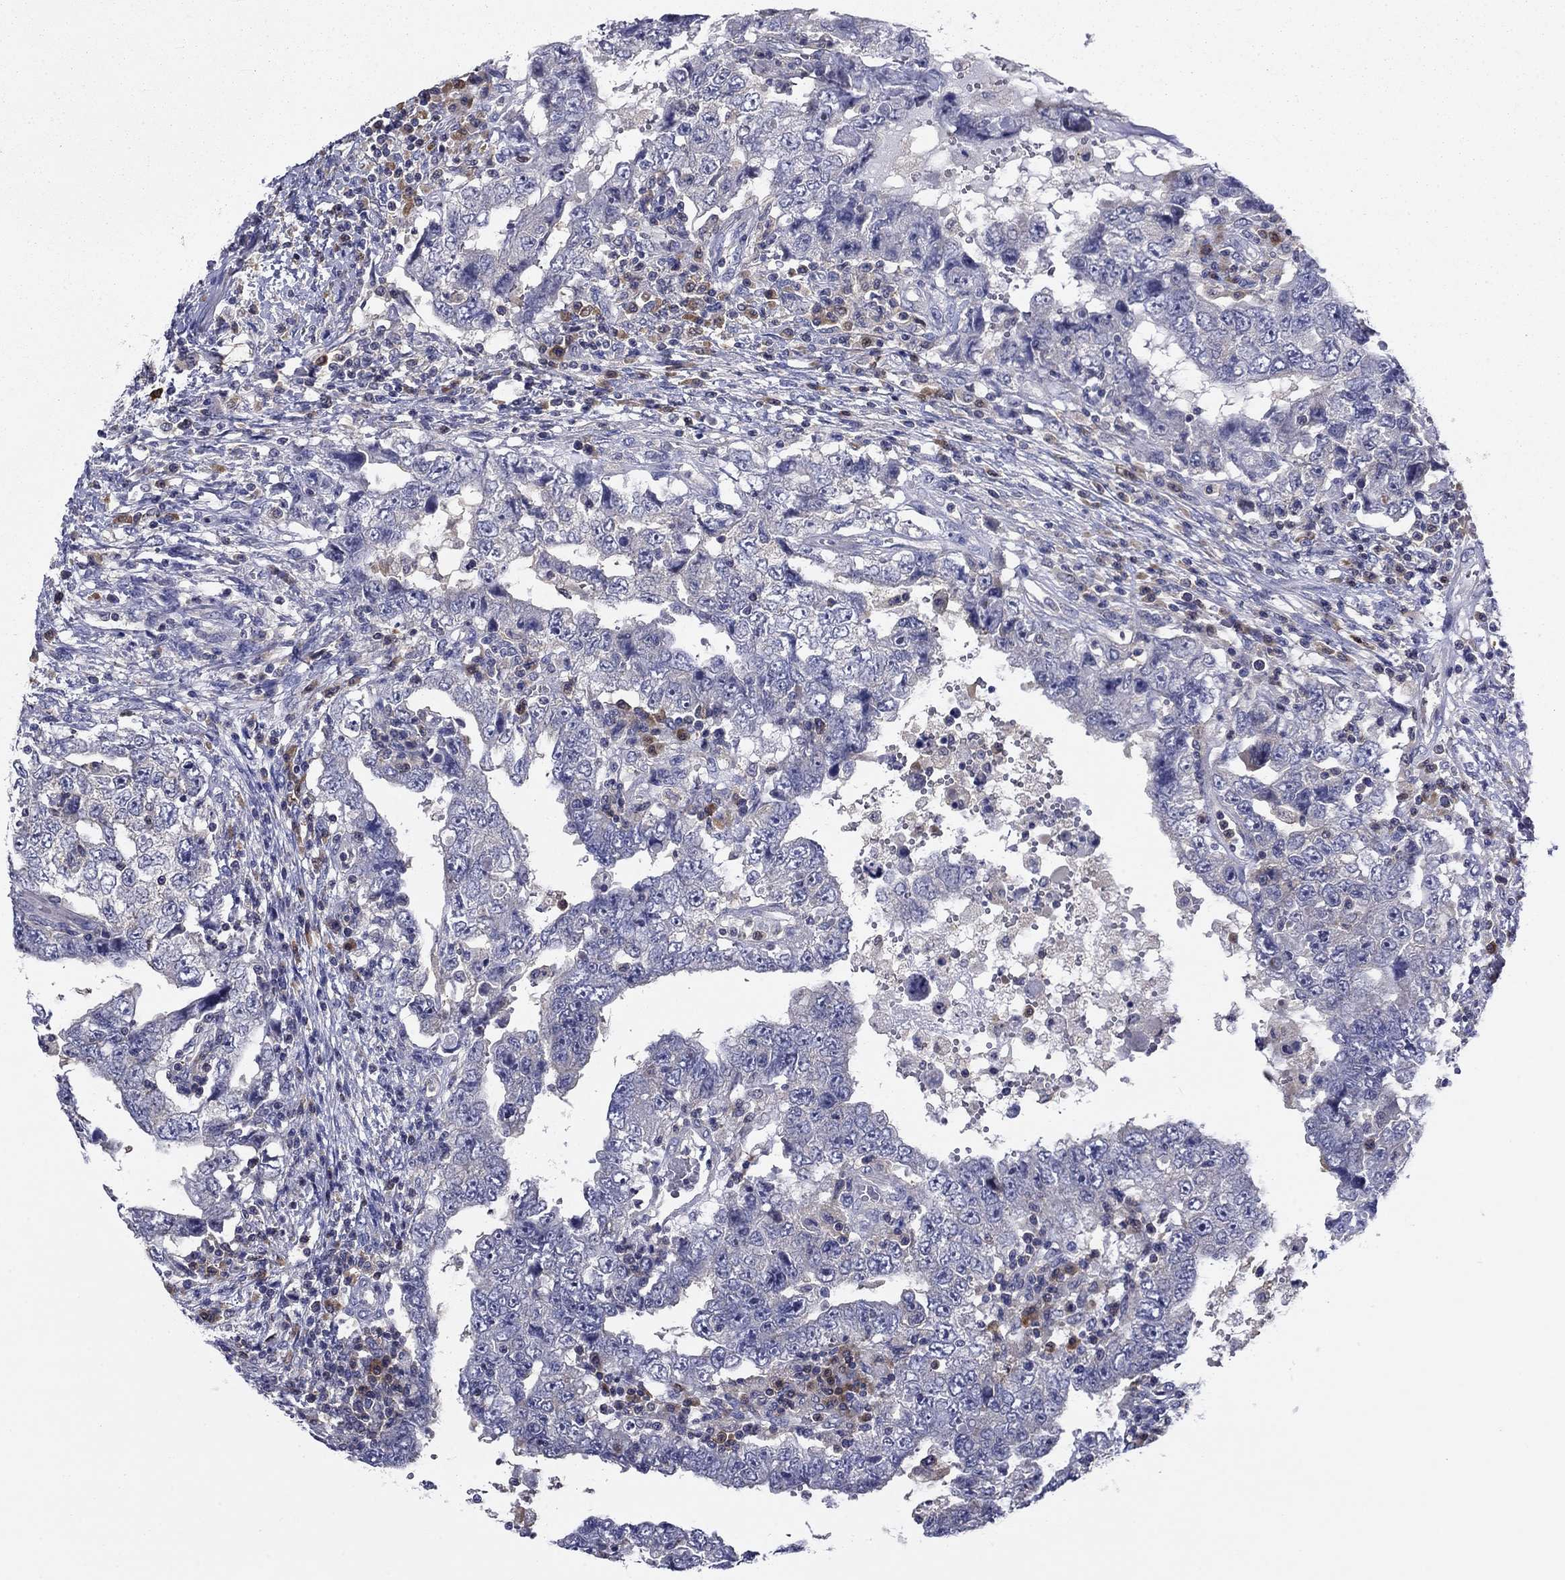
{"staining": {"intensity": "negative", "quantity": "none", "location": "none"}, "tissue": "testis cancer", "cell_type": "Tumor cells", "image_type": "cancer", "snomed": [{"axis": "morphology", "description": "Carcinoma, Embryonal, NOS"}, {"axis": "topography", "description": "Testis"}], "caption": "There is no significant expression in tumor cells of embryonal carcinoma (testis). (Brightfield microscopy of DAB immunohistochemistry at high magnification).", "gene": "POU2F2", "patient": {"sex": "male", "age": 26}}